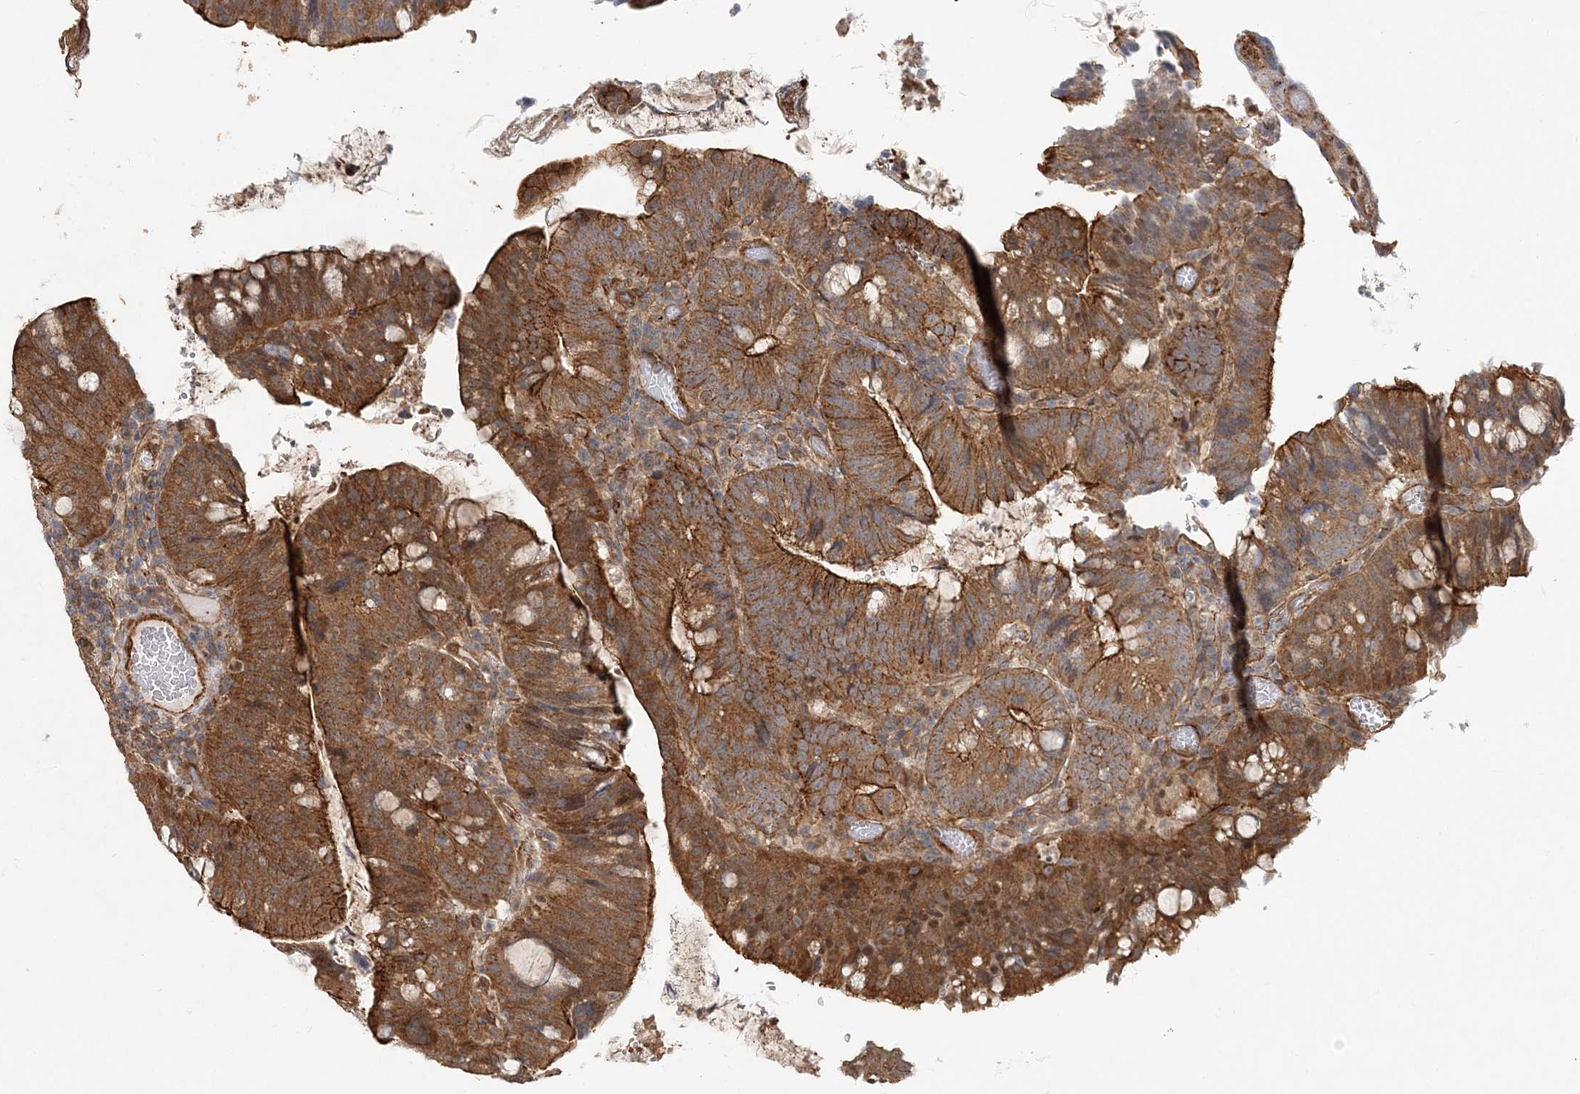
{"staining": {"intensity": "moderate", "quantity": ">75%", "location": "cytoplasmic/membranous"}, "tissue": "colorectal cancer", "cell_type": "Tumor cells", "image_type": "cancer", "snomed": [{"axis": "morphology", "description": "Adenocarcinoma, NOS"}, {"axis": "topography", "description": "Colon"}], "caption": "A medium amount of moderate cytoplasmic/membranous staining is identified in about >75% of tumor cells in colorectal adenocarcinoma tissue. (IHC, brightfield microscopy, high magnification).", "gene": "MAT2B", "patient": {"sex": "female", "age": 66}}